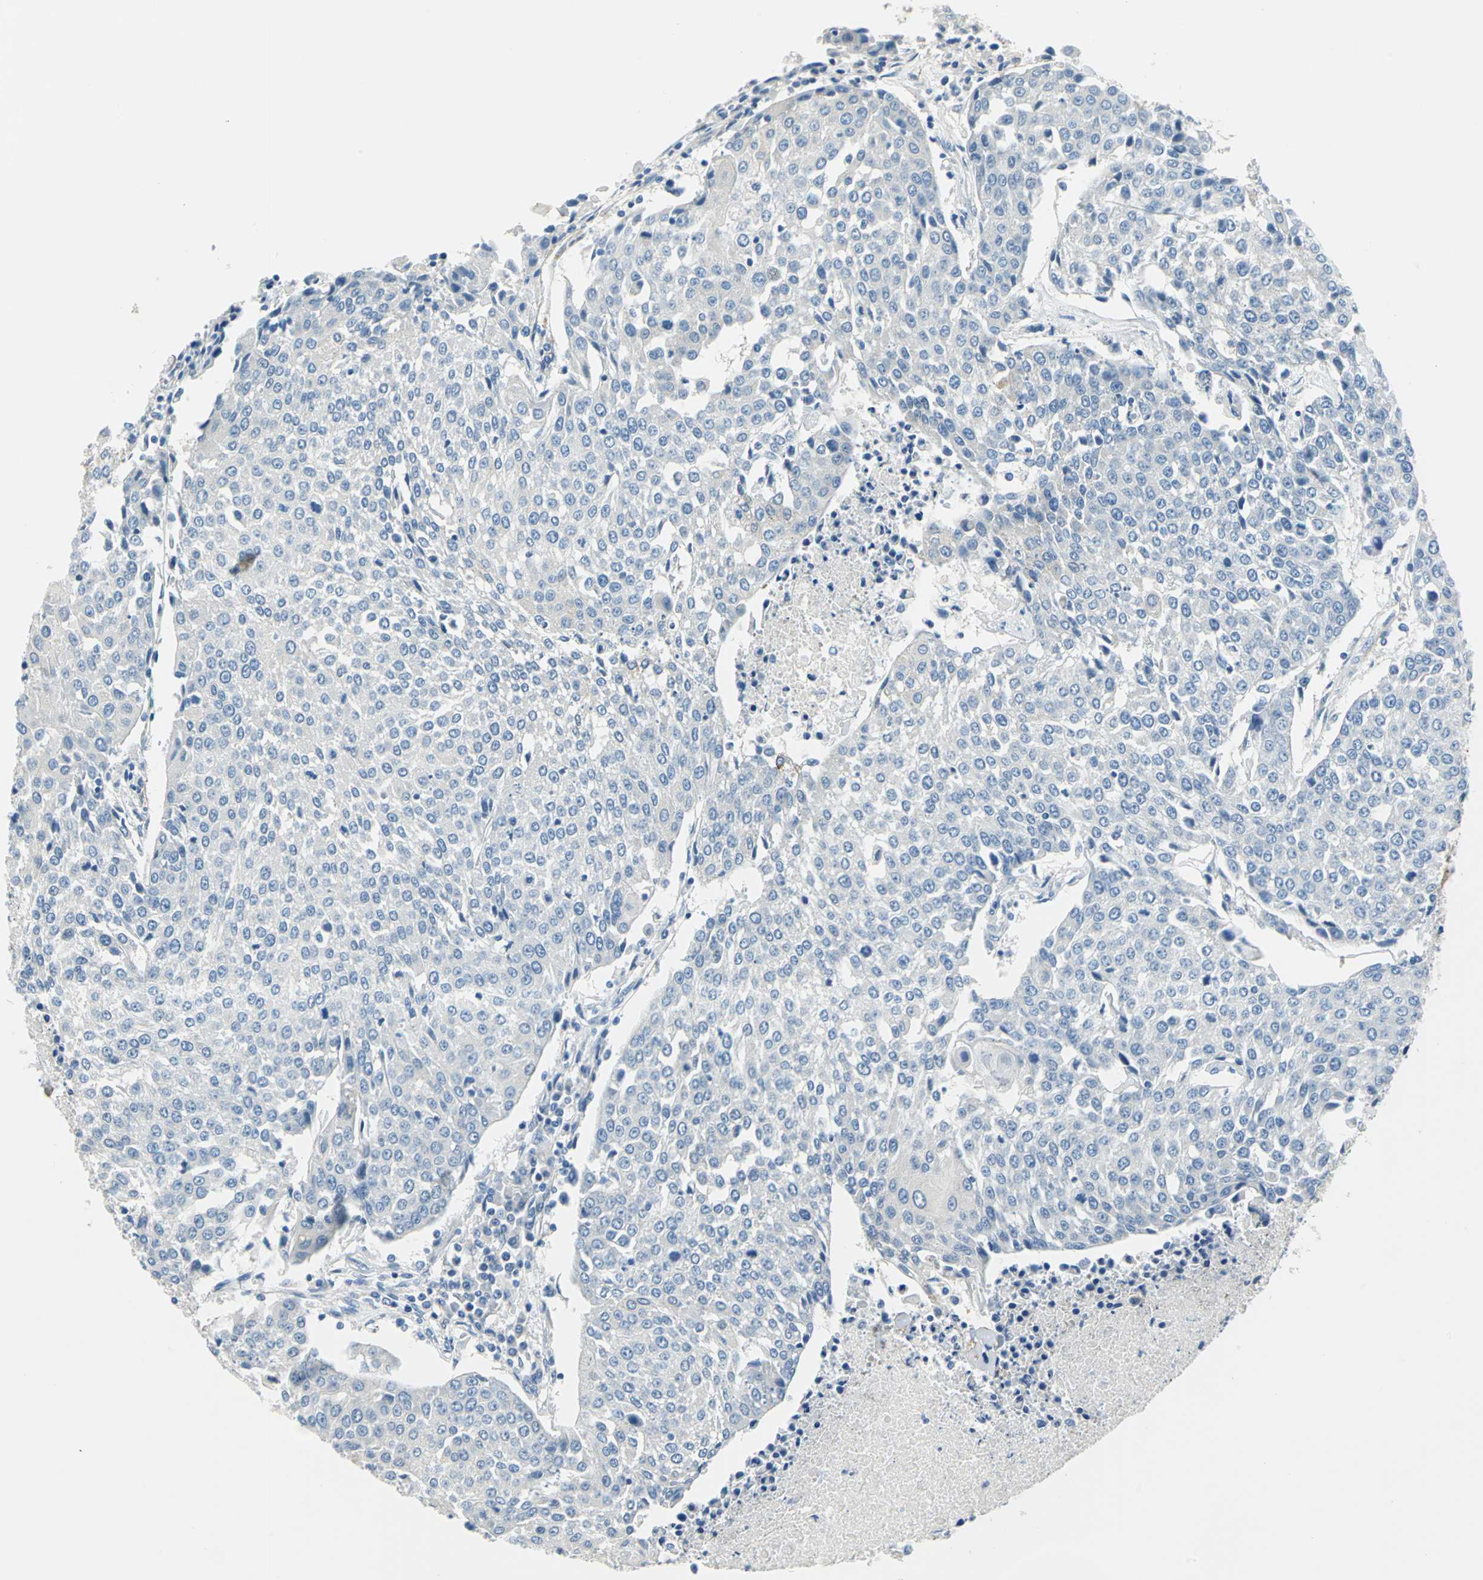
{"staining": {"intensity": "negative", "quantity": "none", "location": "none"}, "tissue": "urothelial cancer", "cell_type": "Tumor cells", "image_type": "cancer", "snomed": [{"axis": "morphology", "description": "Urothelial carcinoma, High grade"}, {"axis": "topography", "description": "Urinary bladder"}], "caption": "Immunohistochemical staining of urothelial cancer displays no significant positivity in tumor cells.", "gene": "AKAP12", "patient": {"sex": "female", "age": 85}}